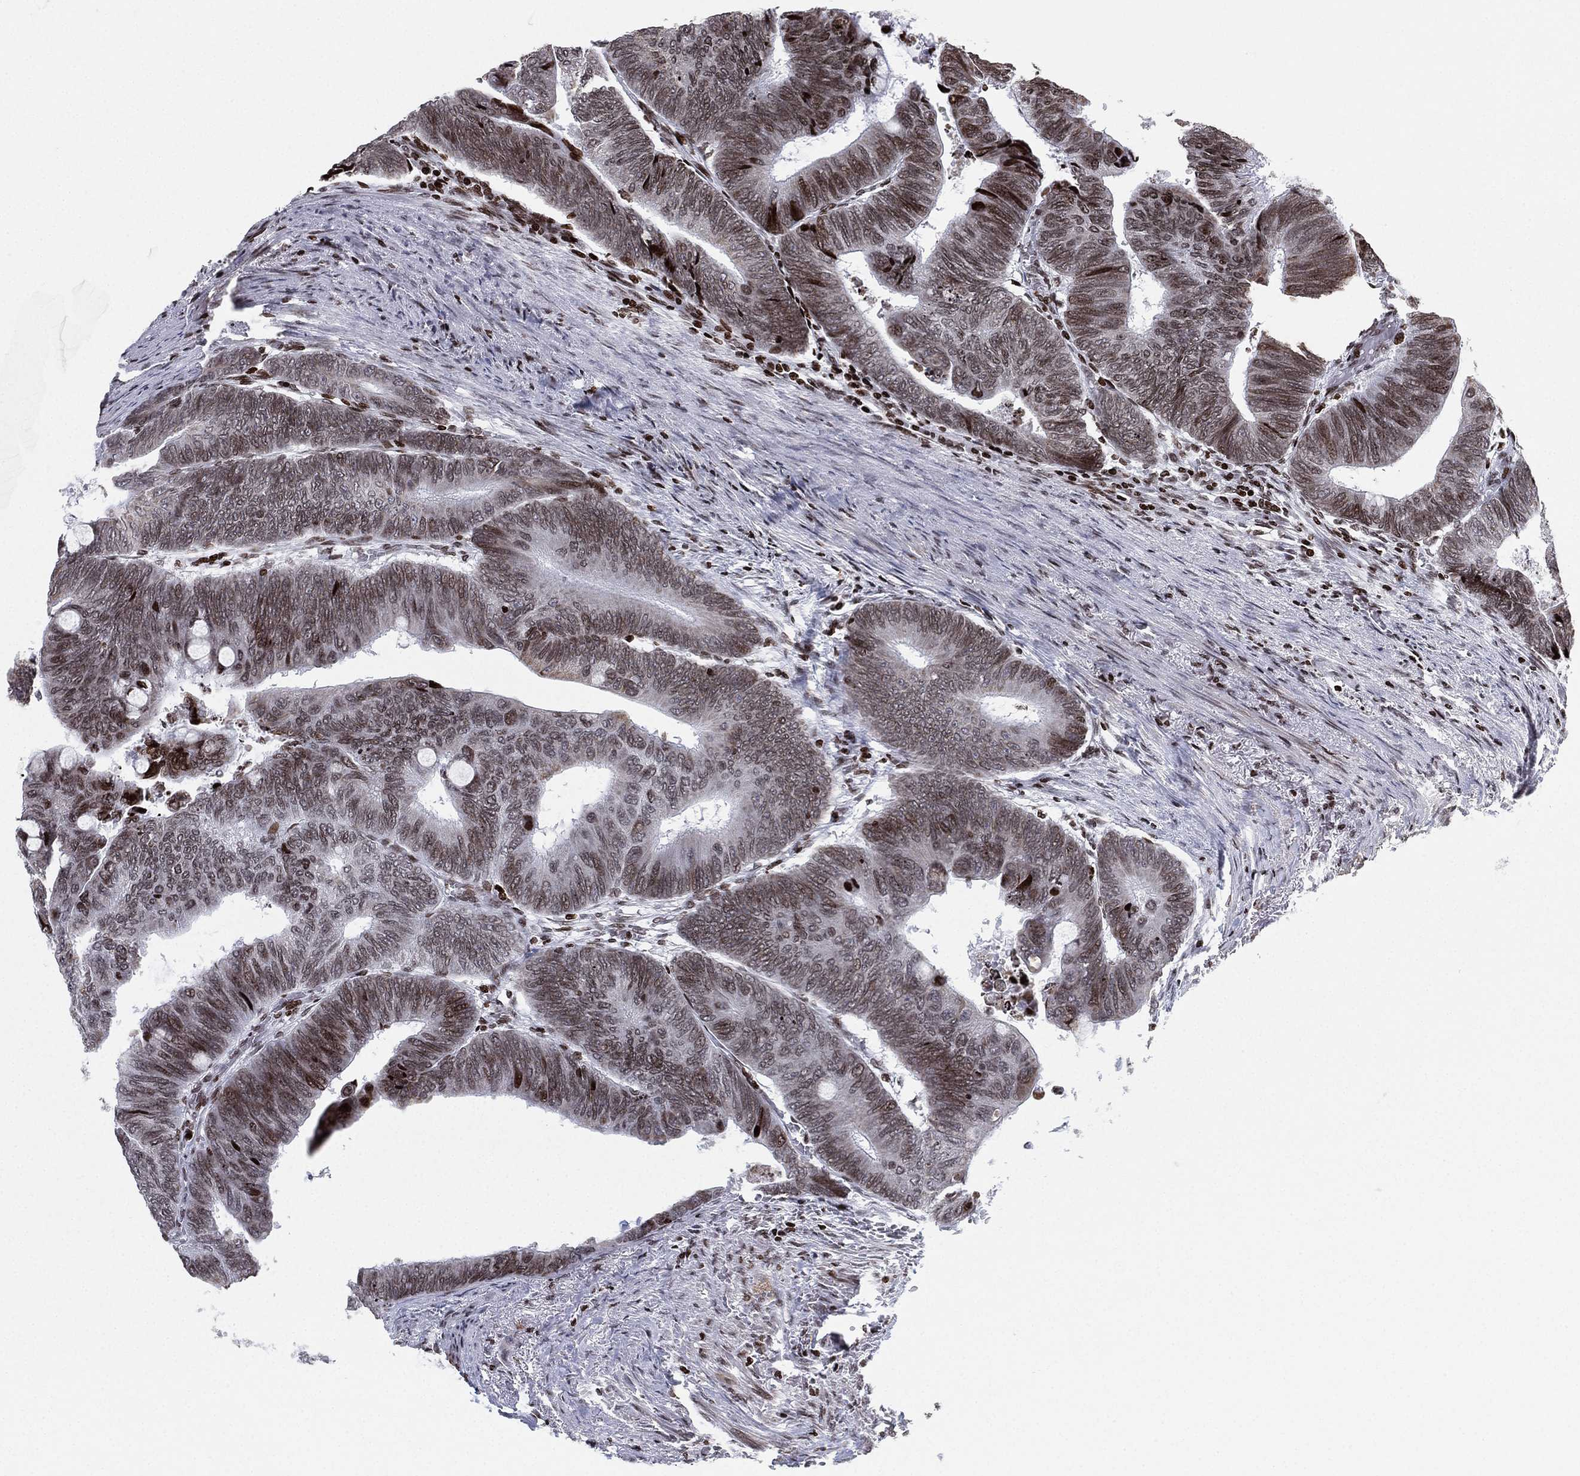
{"staining": {"intensity": "moderate", "quantity": "<25%", "location": "nuclear"}, "tissue": "colorectal cancer", "cell_type": "Tumor cells", "image_type": "cancer", "snomed": [{"axis": "morphology", "description": "Normal tissue, NOS"}, {"axis": "morphology", "description": "Adenocarcinoma, NOS"}, {"axis": "topography", "description": "Rectum"}, {"axis": "topography", "description": "Peripheral nerve tissue"}], "caption": "Colorectal cancer (adenocarcinoma) stained with a brown dye demonstrates moderate nuclear positive expression in approximately <25% of tumor cells.", "gene": "MFSD14A", "patient": {"sex": "male", "age": 92}}